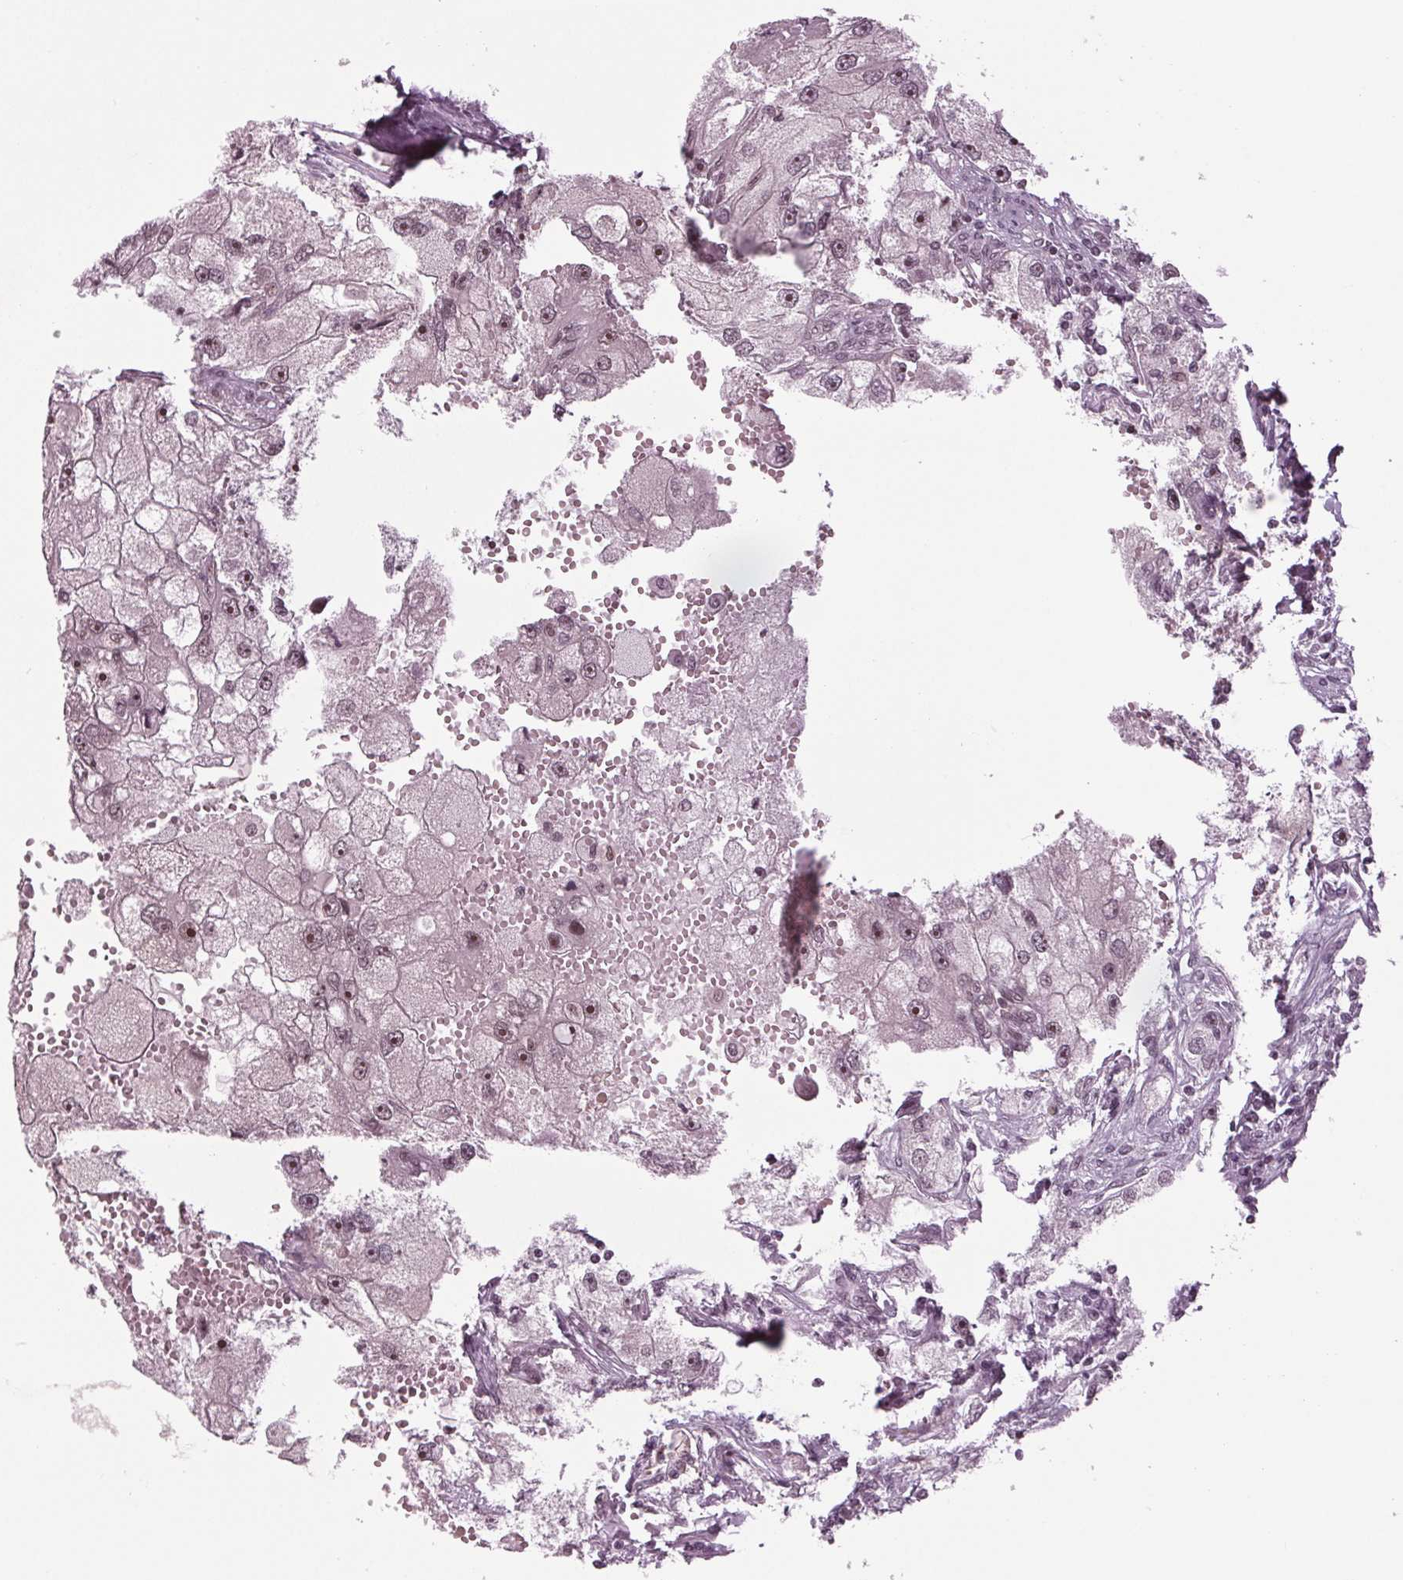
{"staining": {"intensity": "moderate", "quantity": ">75%", "location": "nuclear"}, "tissue": "renal cancer", "cell_type": "Tumor cells", "image_type": "cancer", "snomed": [{"axis": "morphology", "description": "Adenocarcinoma, NOS"}, {"axis": "topography", "description": "Kidney"}], "caption": "Immunohistochemistry (IHC) histopathology image of neoplastic tissue: renal adenocarcinoma stained using IHC exhibits medium levels of moderate protein expression localized specifically in the nuclear of tumor cells, appearing as a nuclear brown color.", "gene": "DDX41", "patient": {"sex": "male", "age": 63}}